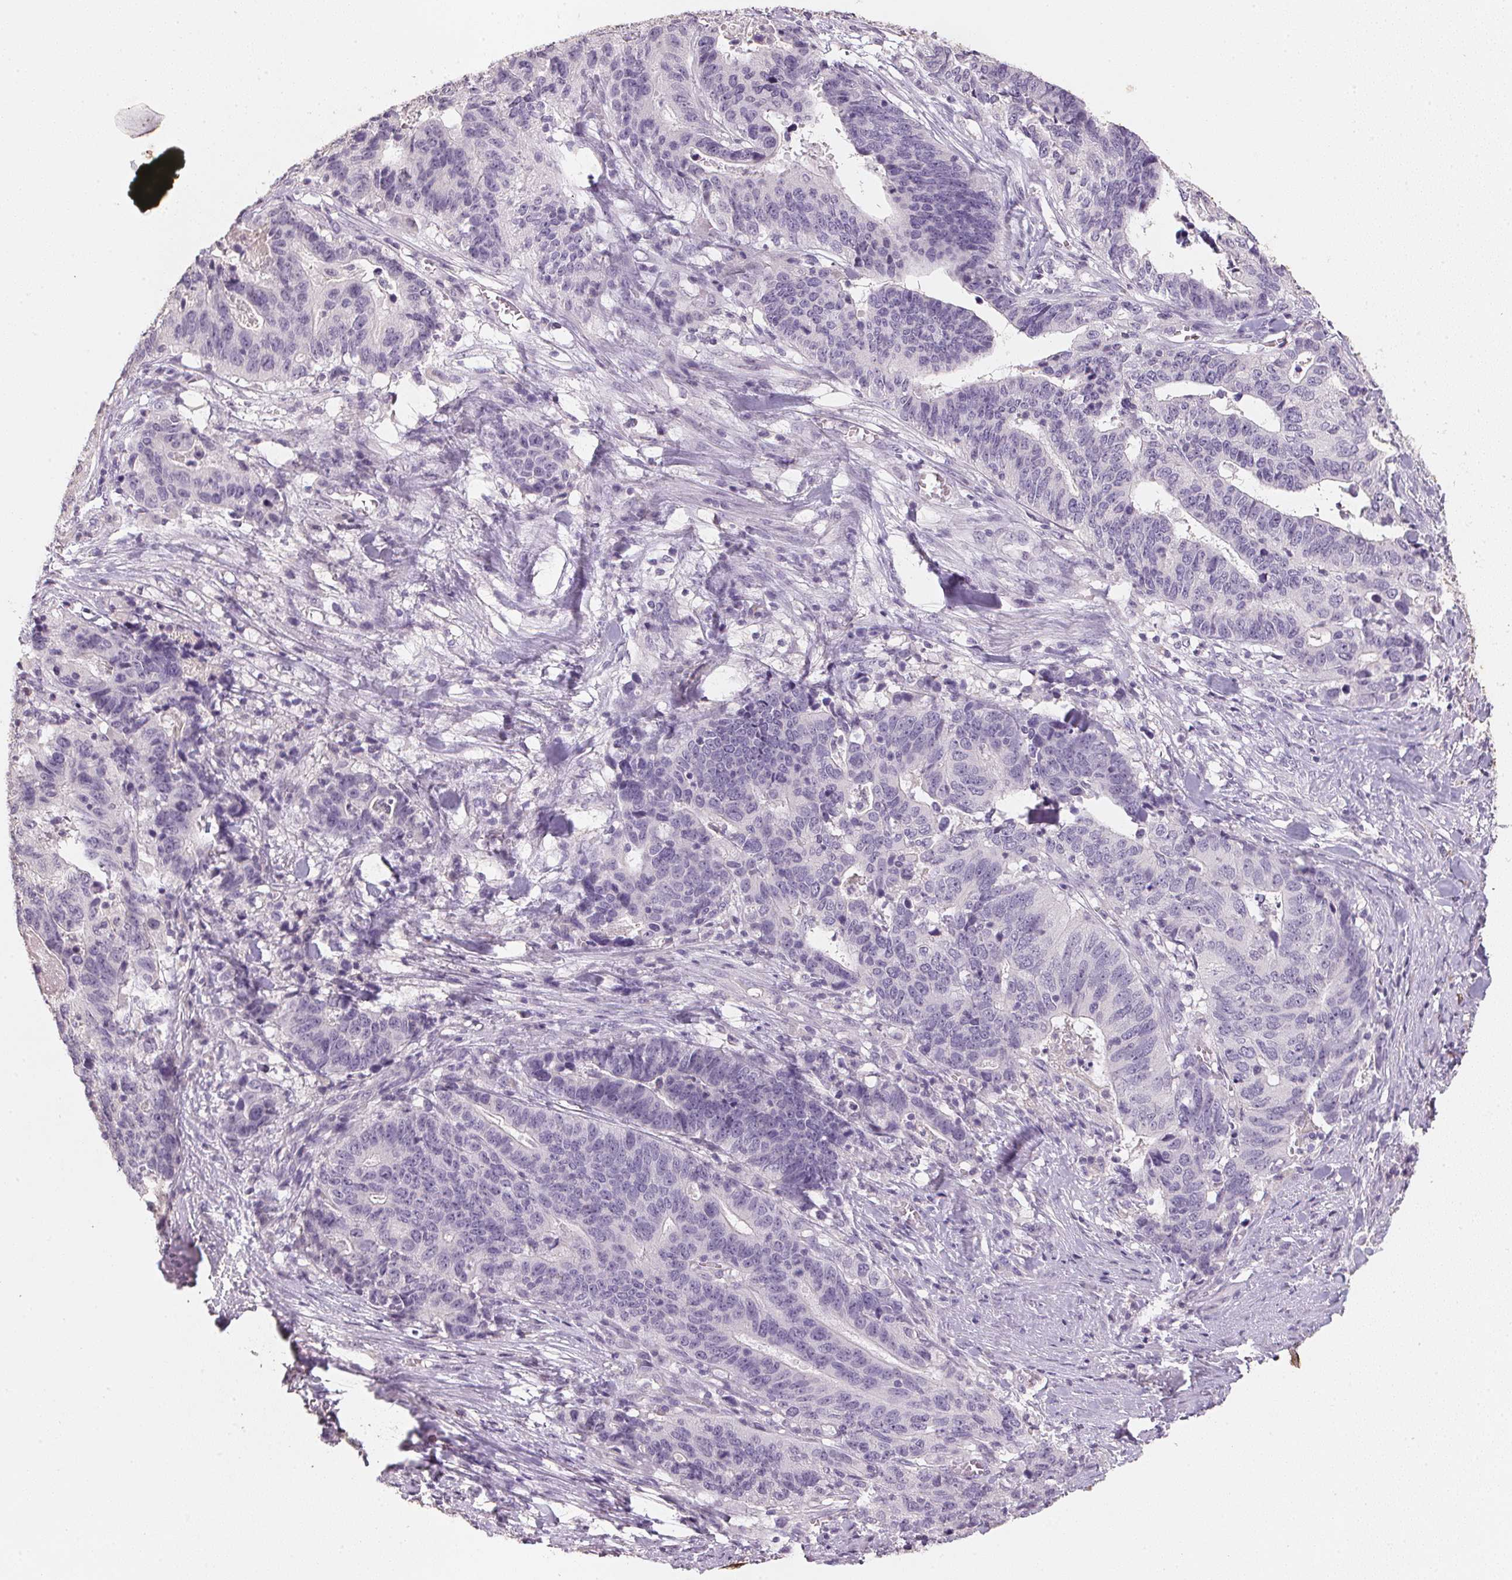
{"staining": {"intensity": "negative", "quantity": "none", "location": "none"}, "tissue": "stomach cancer", "cell_type": "Tumor cells", "image_type": "cancer", "snomed": [{"axis": "morphology", "description": "Adenocarcinoma, NOS"}, {"axis": "topography", "description": "Stomach, upper"}], "caption": "IHC image of adenocarcinoma (stomach) stained for a protein (brown), which demonstrates no staining in tumor cells. (Brightfield microscopy of DAB immunohistochemistry (IHC) at high magnification).", "gene": "CXCL5", "patient": {"sex": "female", "age": 67}}